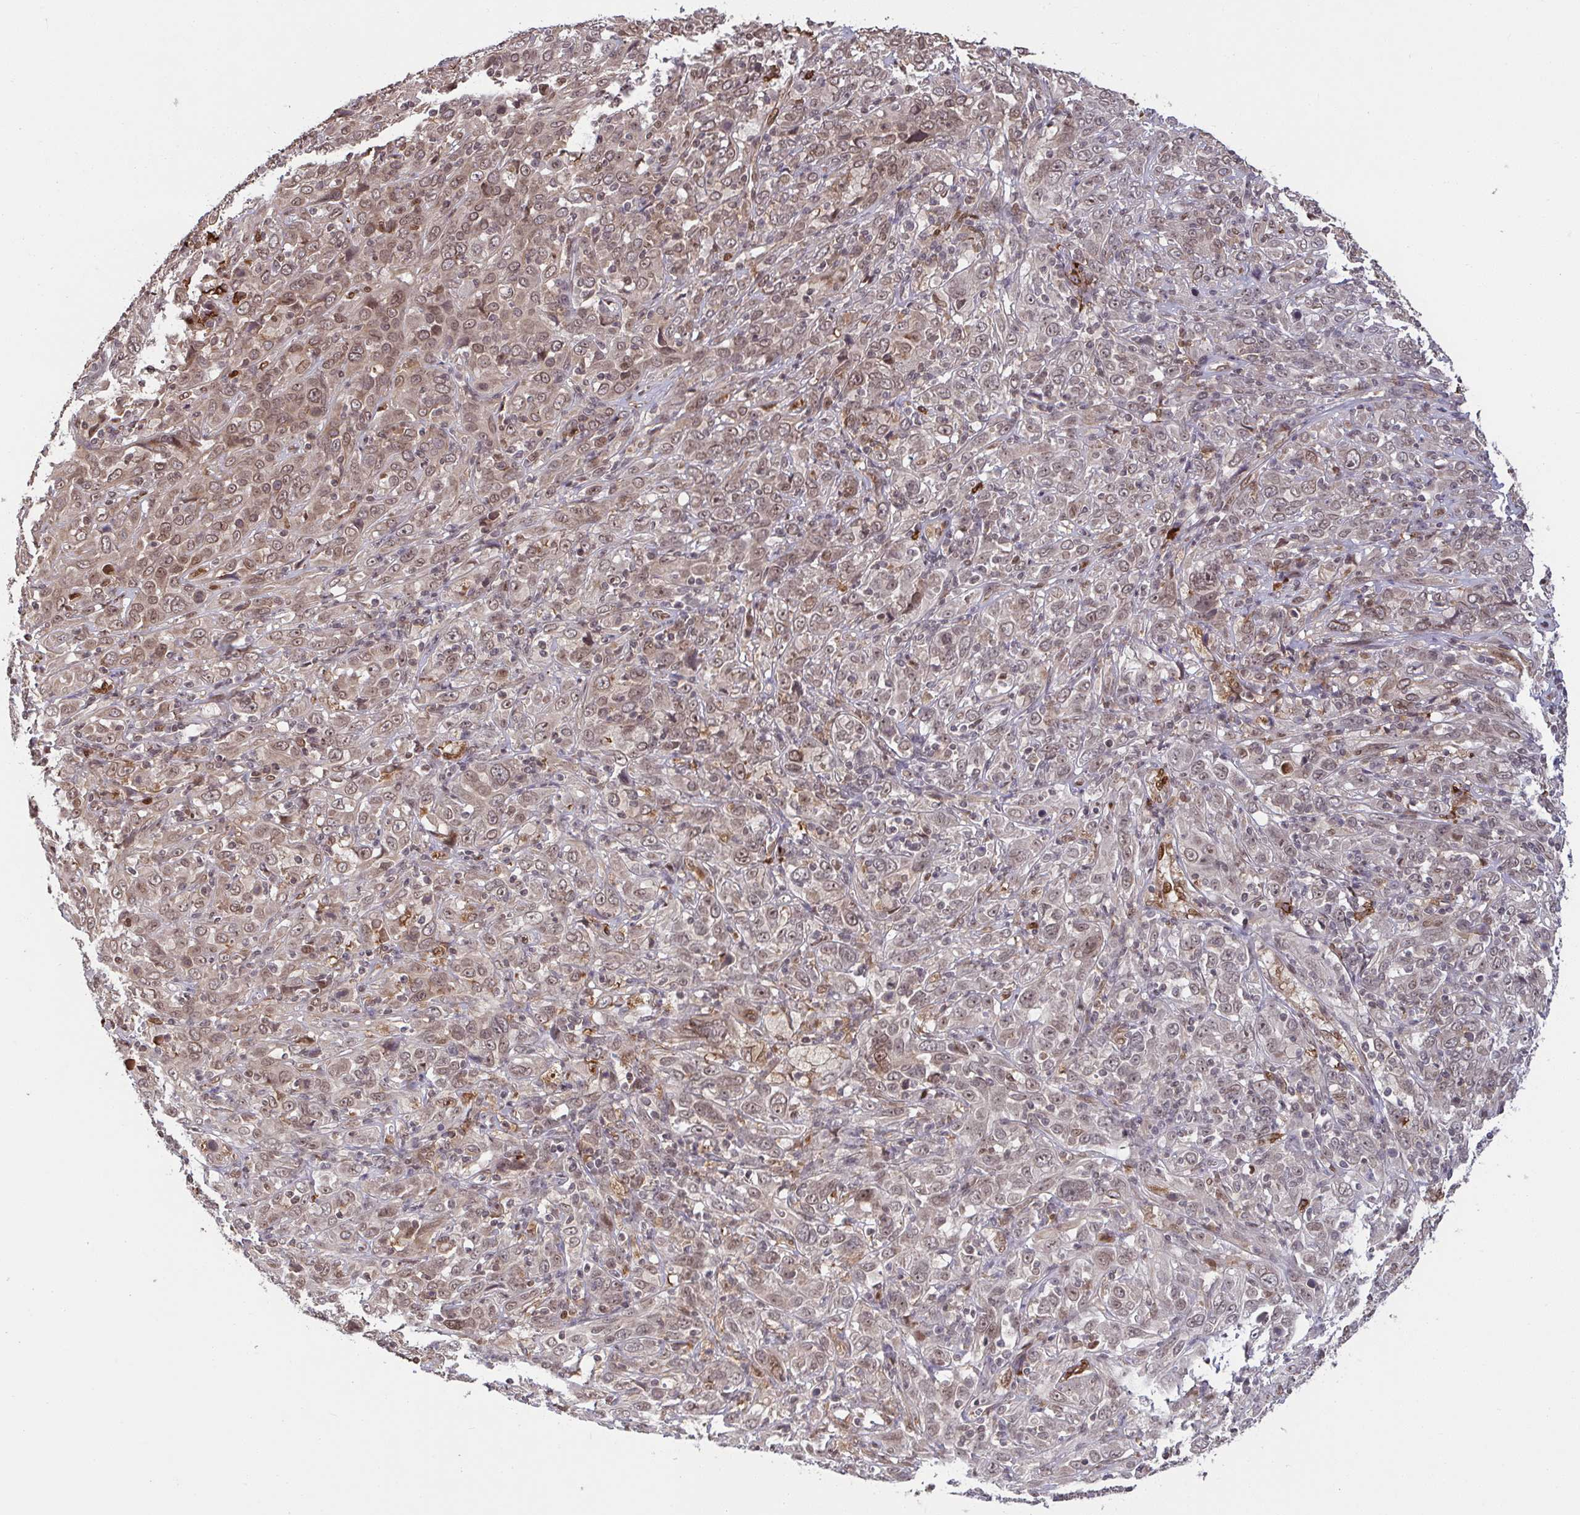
{"staining": {"intensity": "weak", "quantity": ">75%", "location": "nuclear"}, "tissue": "cervical cancer", "cell_type": "Tumor cells", "image_type": "cancer", "snomed": [{"axis": "morphology", "description": "Squamous cell carcinoma, NOS"}, {"axis": "topography", "description": "Cervix"}], "caption": "DAB (3,3'-diaminobenzidine) immunohistochemical staining of squamous cell carcinoma (cervical) demonstrates weak nuclear protein positivity in approximately >75% of tumor cells. (IHC, brightfield microscopy, high magnification).", "gene": "UXT", "patient": {"sex": "female", "age": 46}}